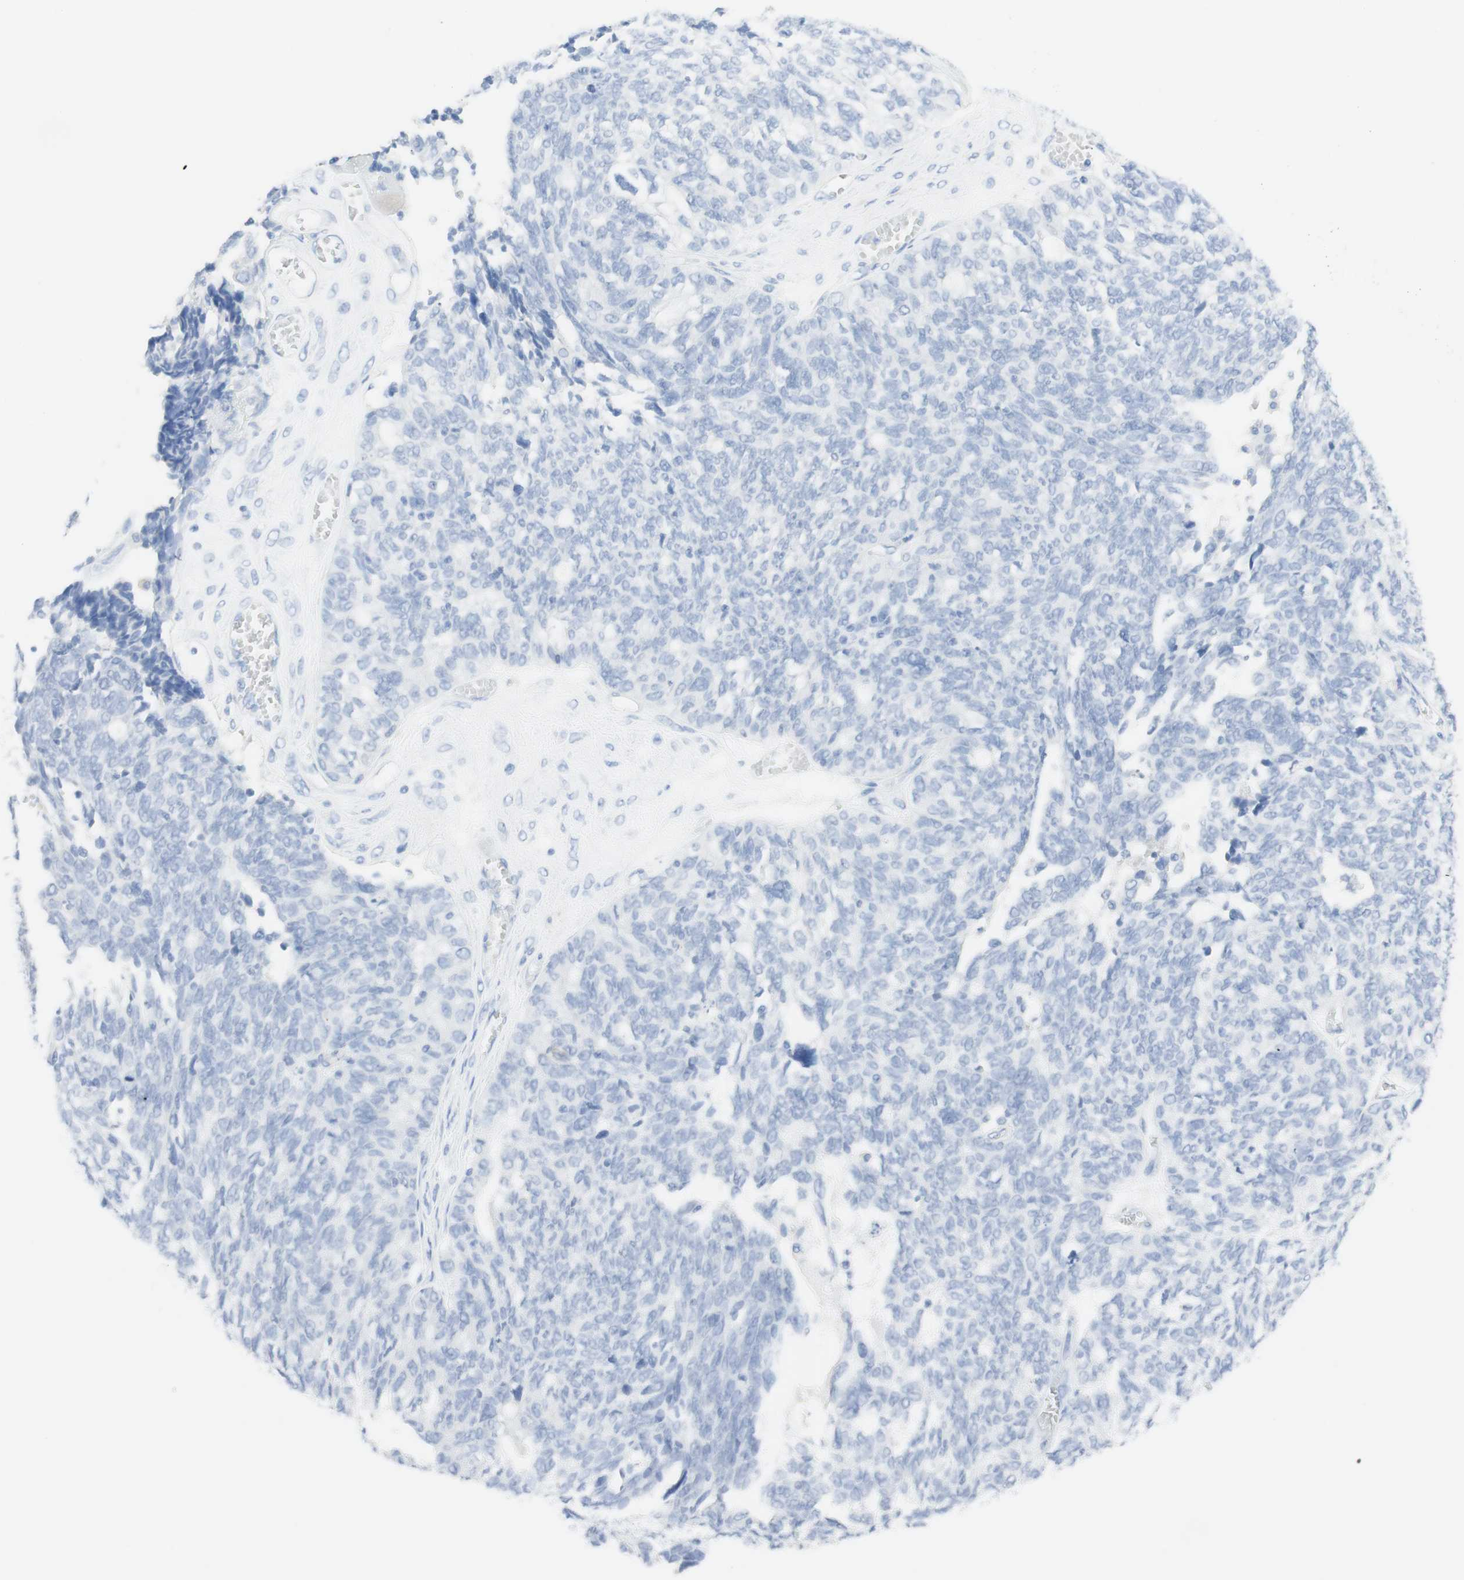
{"staining": {"intensity": "negative", "quantity": "none", "location": "none"}, "tissue": "ovarian cancer", "cell_type": "Tumor cells", "image_type": "cancer", "snomed": [{"axis": "morphology", "description": "Cystadenocarcinoma, serous, NOS"}, {"axis": "topography", "description": "Ovary"}], "caption": "A high-resolution image shows immunohistochemistry staining of serous cystadenocarcinoma (ovarian), which displays no significant expression in tumor cells.", "gene": "TPO", "patient": {"sex": "female", "age": 79}}